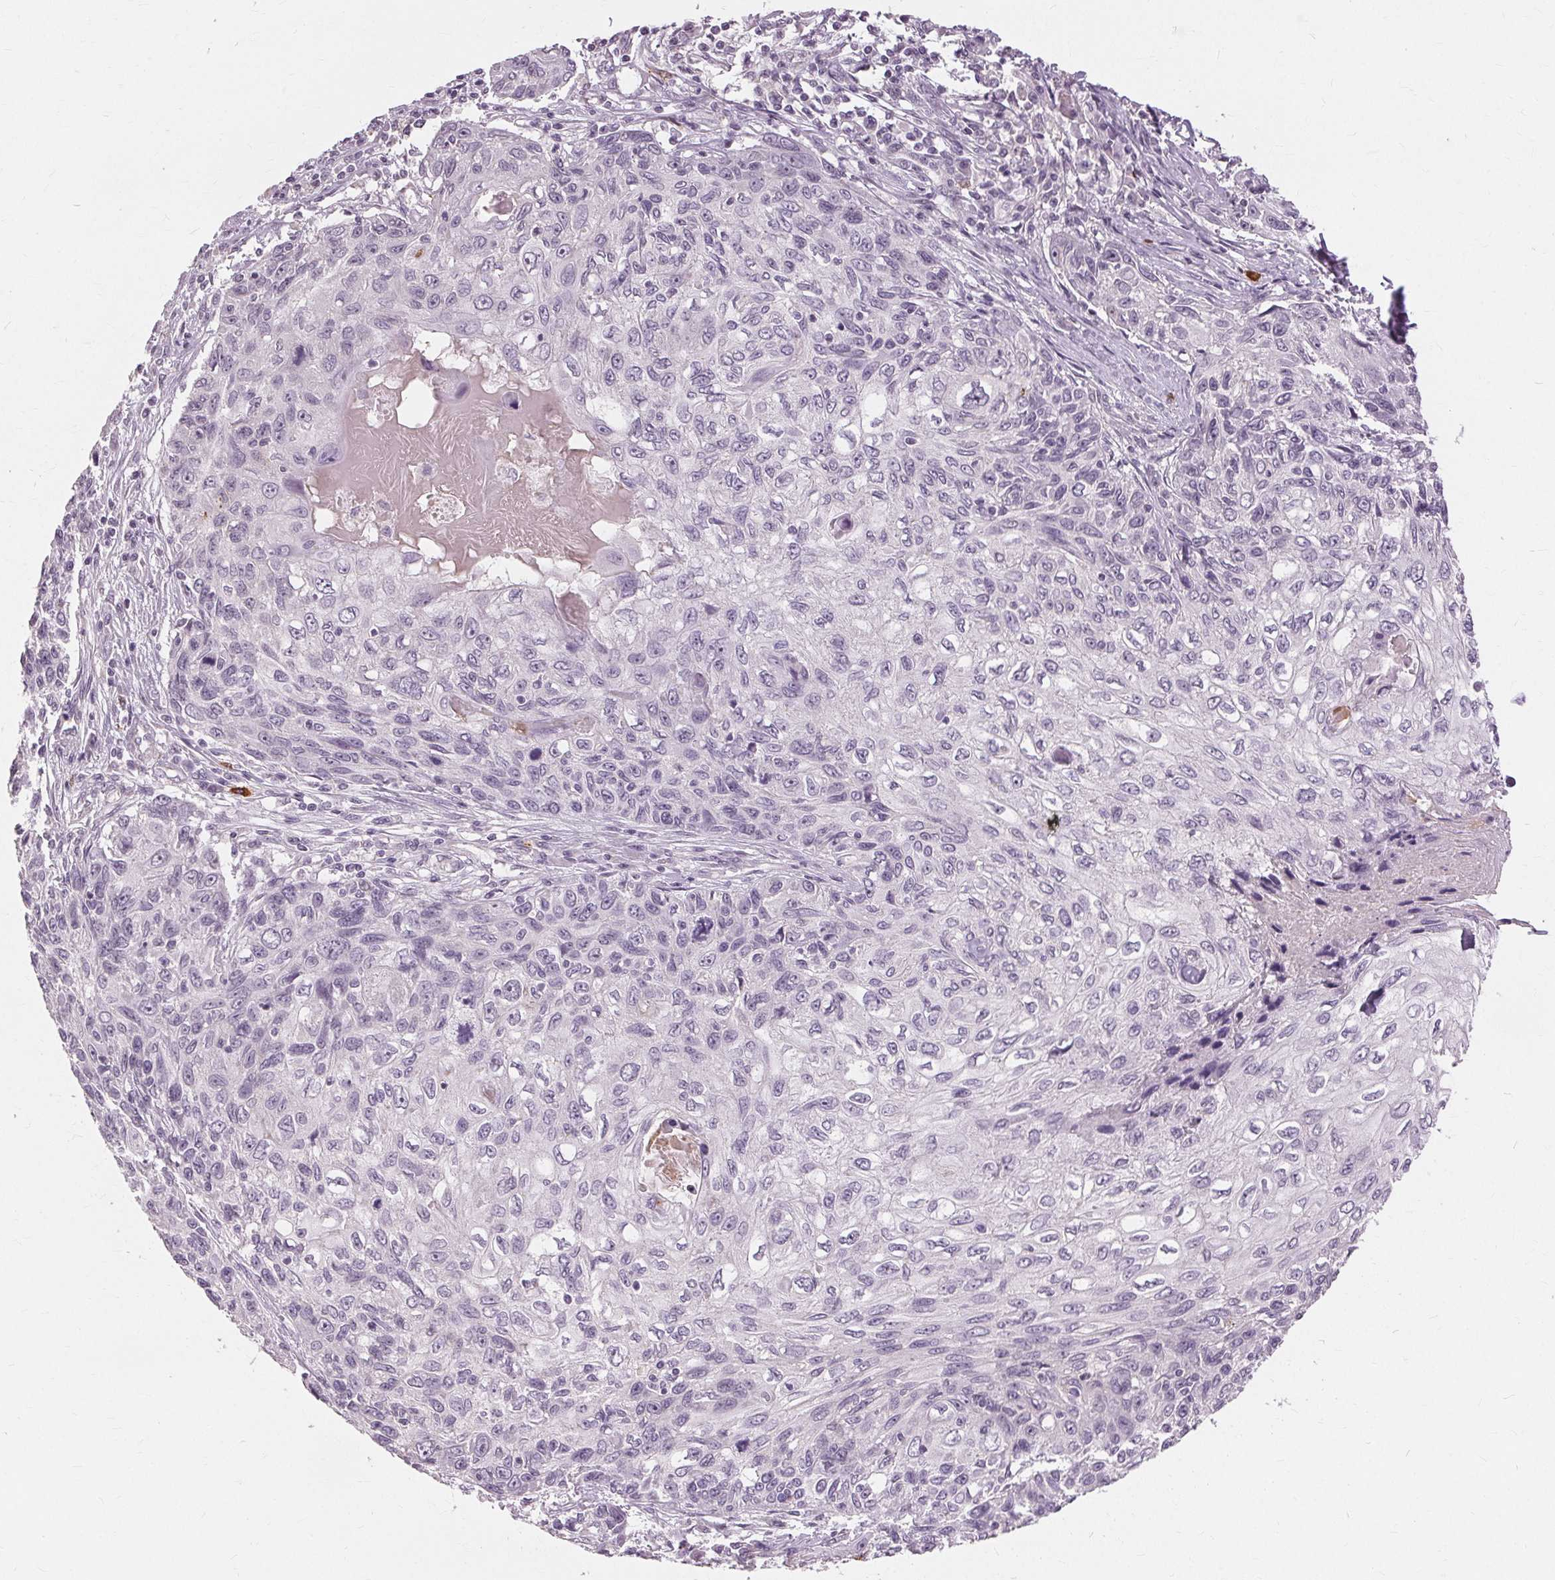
{"staining": {"intensity": "negative", "quantity": "none", "location": "none"}, "tissue": "skin cancer", "cell_type": "Tumor cells", "image_type": "cancer", "snomed": [{"axis": "morphology", "description": "Squamous cell carcinoma, NOS"}, {"axis": "topography", "description": "Skin"}], "caption": "A photomicrograph of skin squamous cell carcinoma stained for a protein exhibits no brown staining in tumor cells.", "gene": "SIGLEC6", "patient": {"sex": "male", "age": 92}}